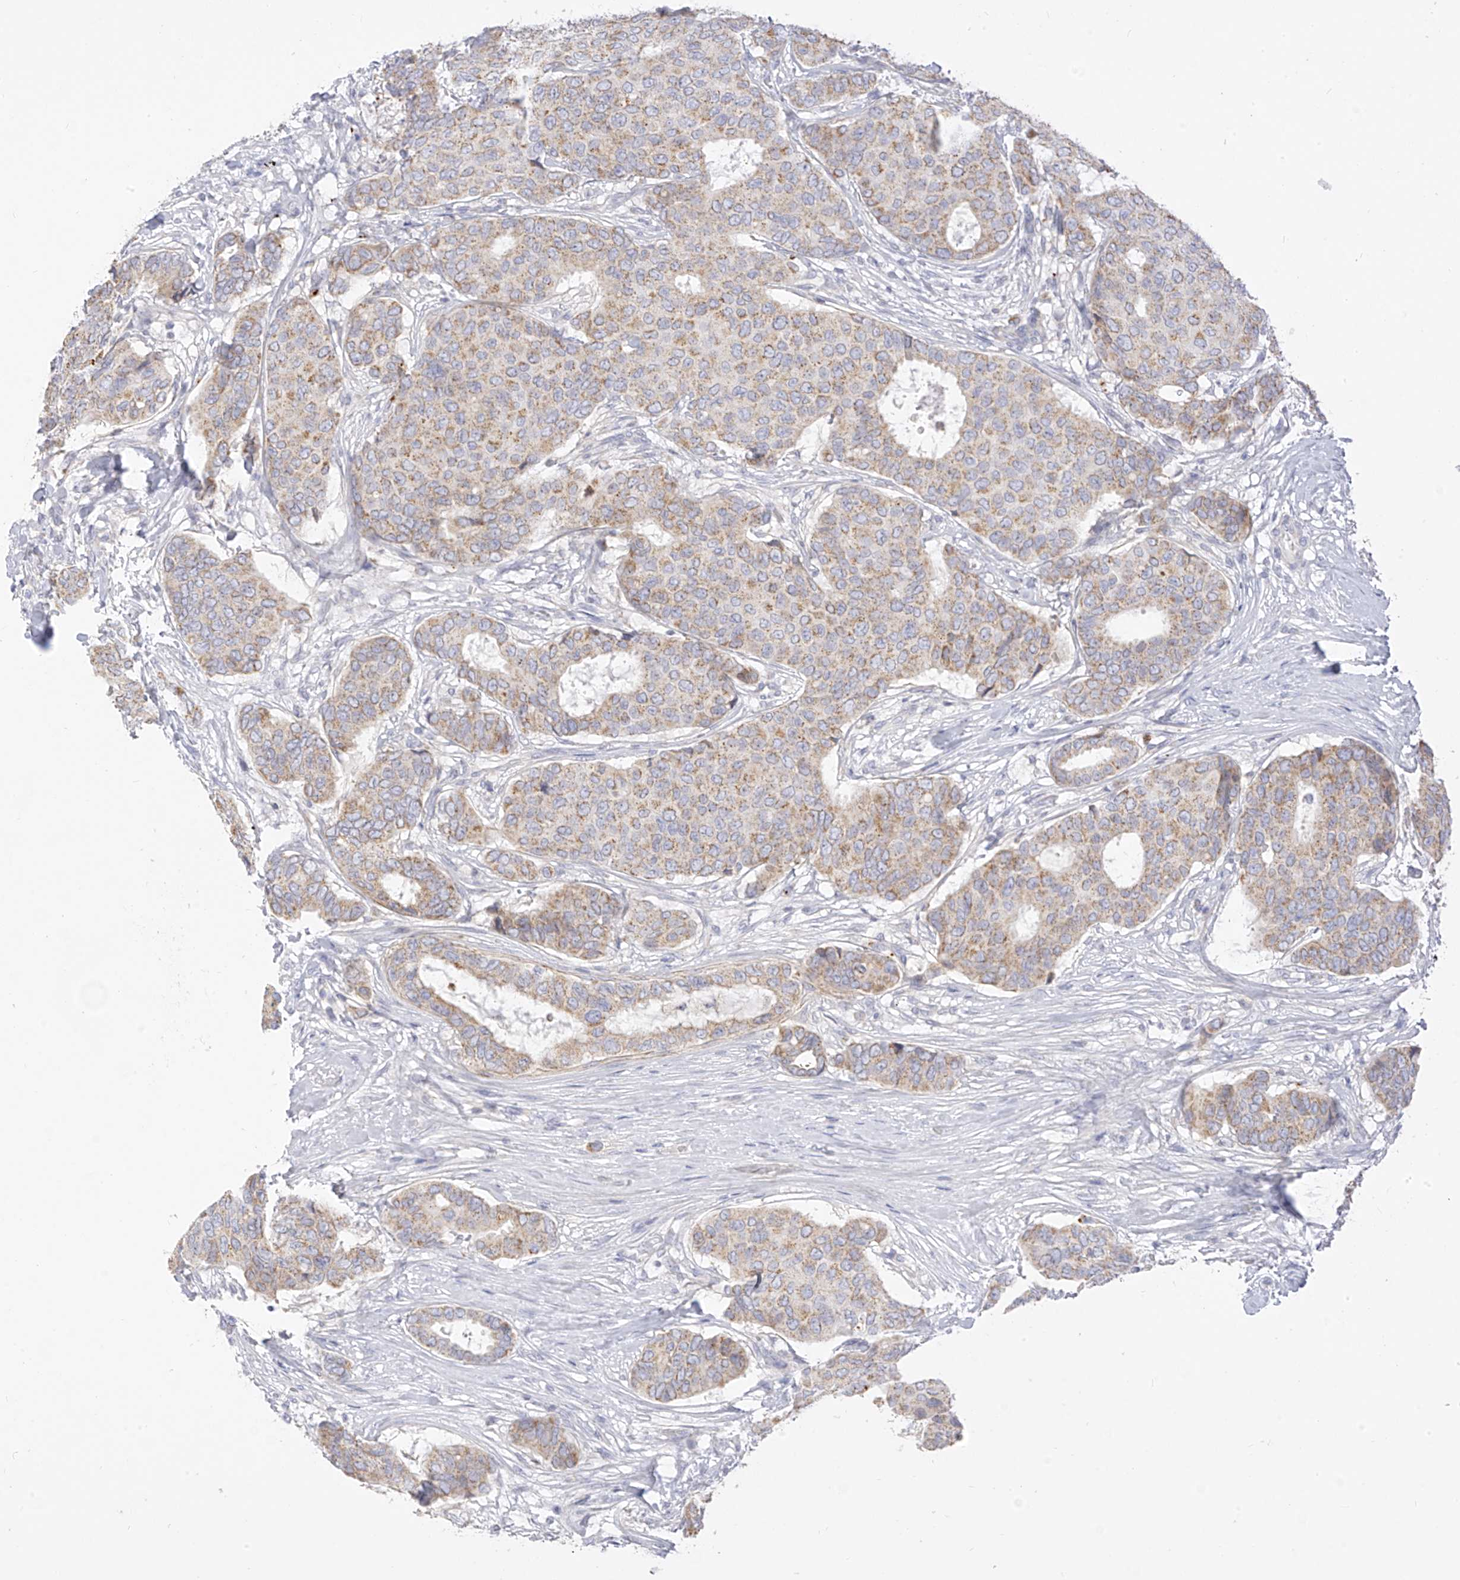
{"staining": {"intensity": "weak", "quantity": "<25%", "location": "cytoplasmic/membranous"}, "tissue": "breast cancer", "cell_type": "Tumor cells", "image_type": "cancer", "snomed": [{"axis": "morphology", "description": "Duct carcinoma"}, {"axis": "topography", "description": "Breast"}], "caption": "This is an IHC image of human breast cancer (intraductal carcinoma). There is no expression in tumor cells.", "gene": "ZNF404", "patient": {"sex": "female", "age": 75}}